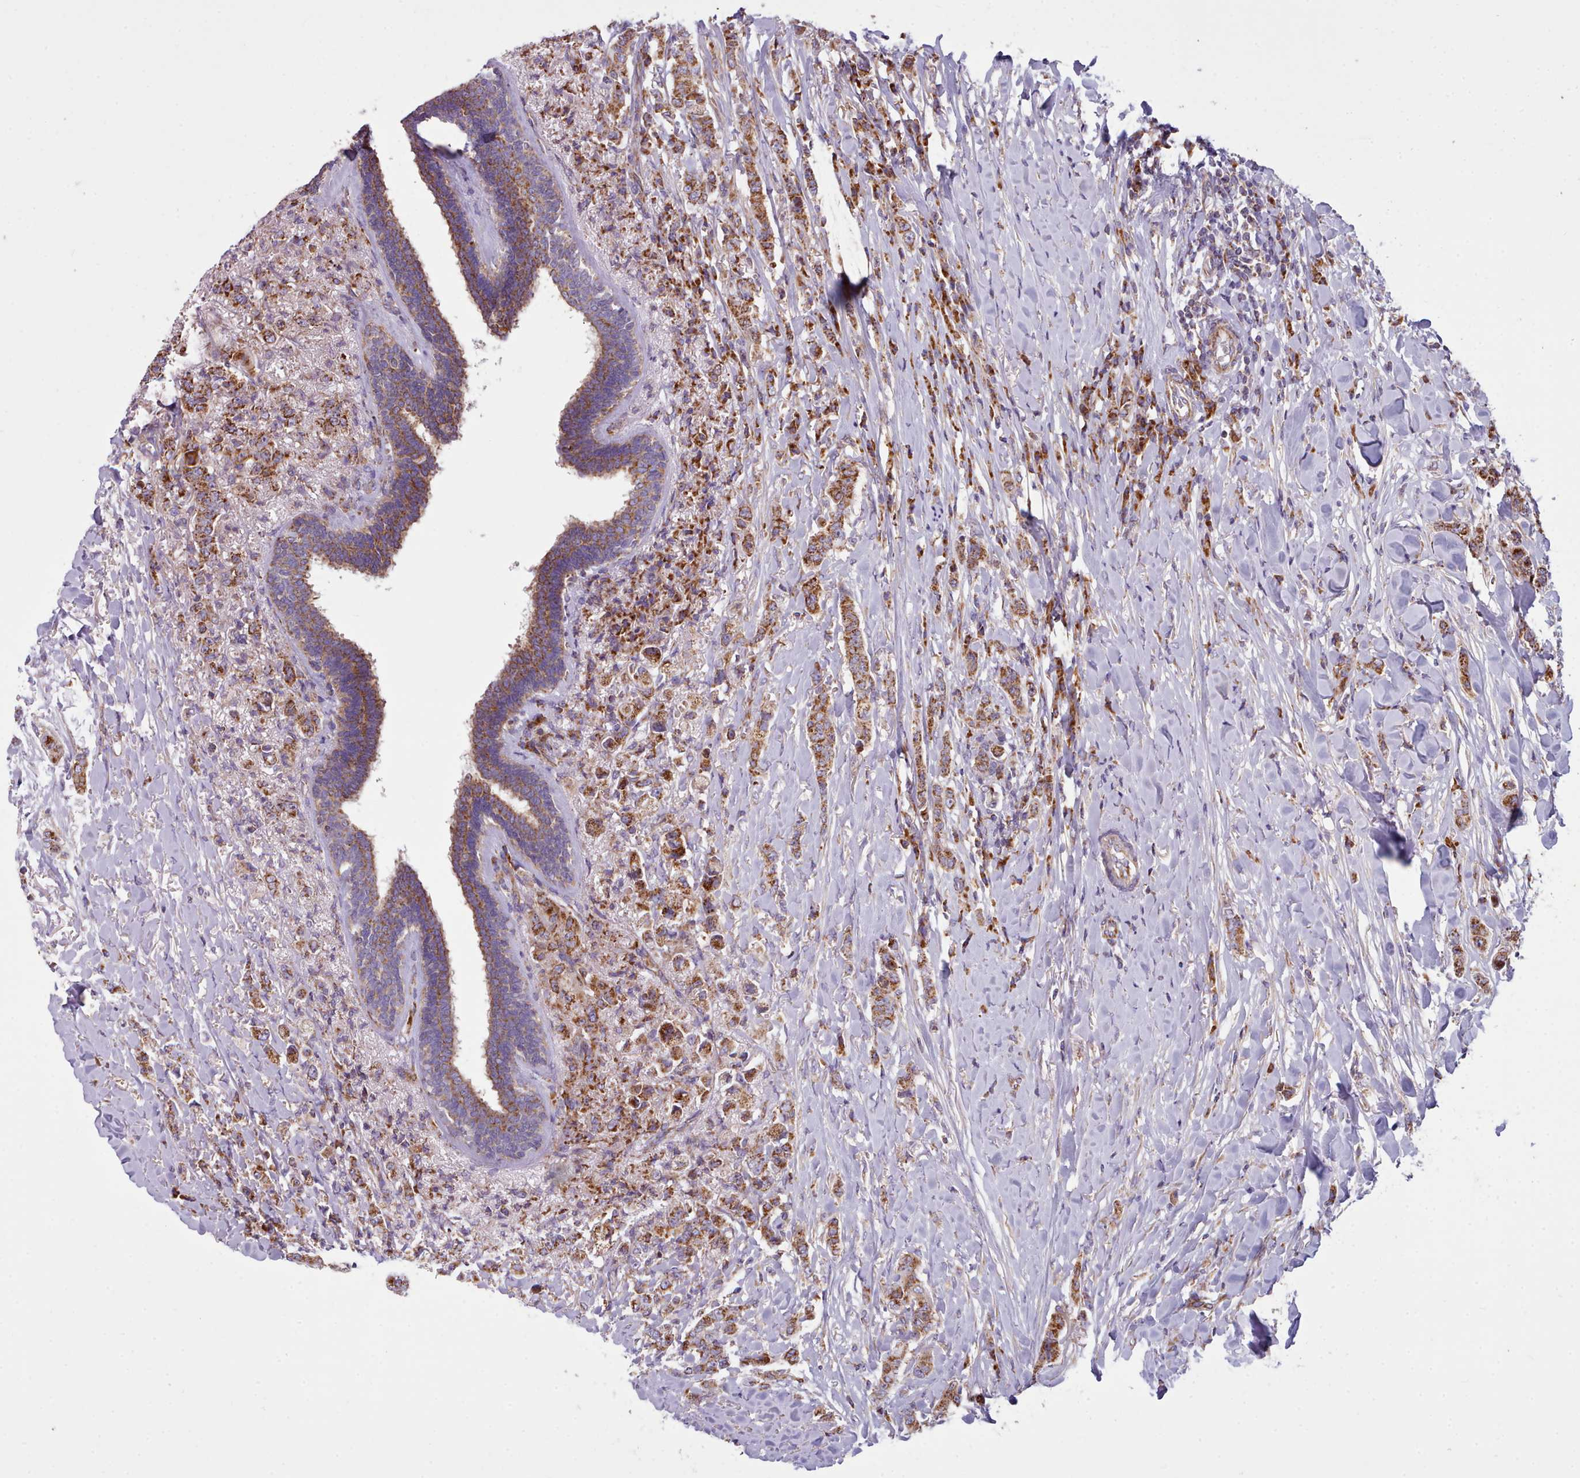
{"staining": {"intensity": "strong", "quantity": ">75%", "location": "cytoplasmic/membranous"}, "tissue": "breast cancer", "cell_type": "Tumor cells", "image_type": "cancer", "snomed": [{"axis": "morphology", "description": "Duct carcinoma"}, {"axis": "topography", "description": "Breast"}], "caption": "This is a photomicrograph of immunohistochemistry (IHC) staining of breast invasive ductal carcinoma, which shows strong staining in the cytoplasmic/membranous of tumor cells.", "gene": "SRP54", "patient": {"sex": "female", "age": 40}}